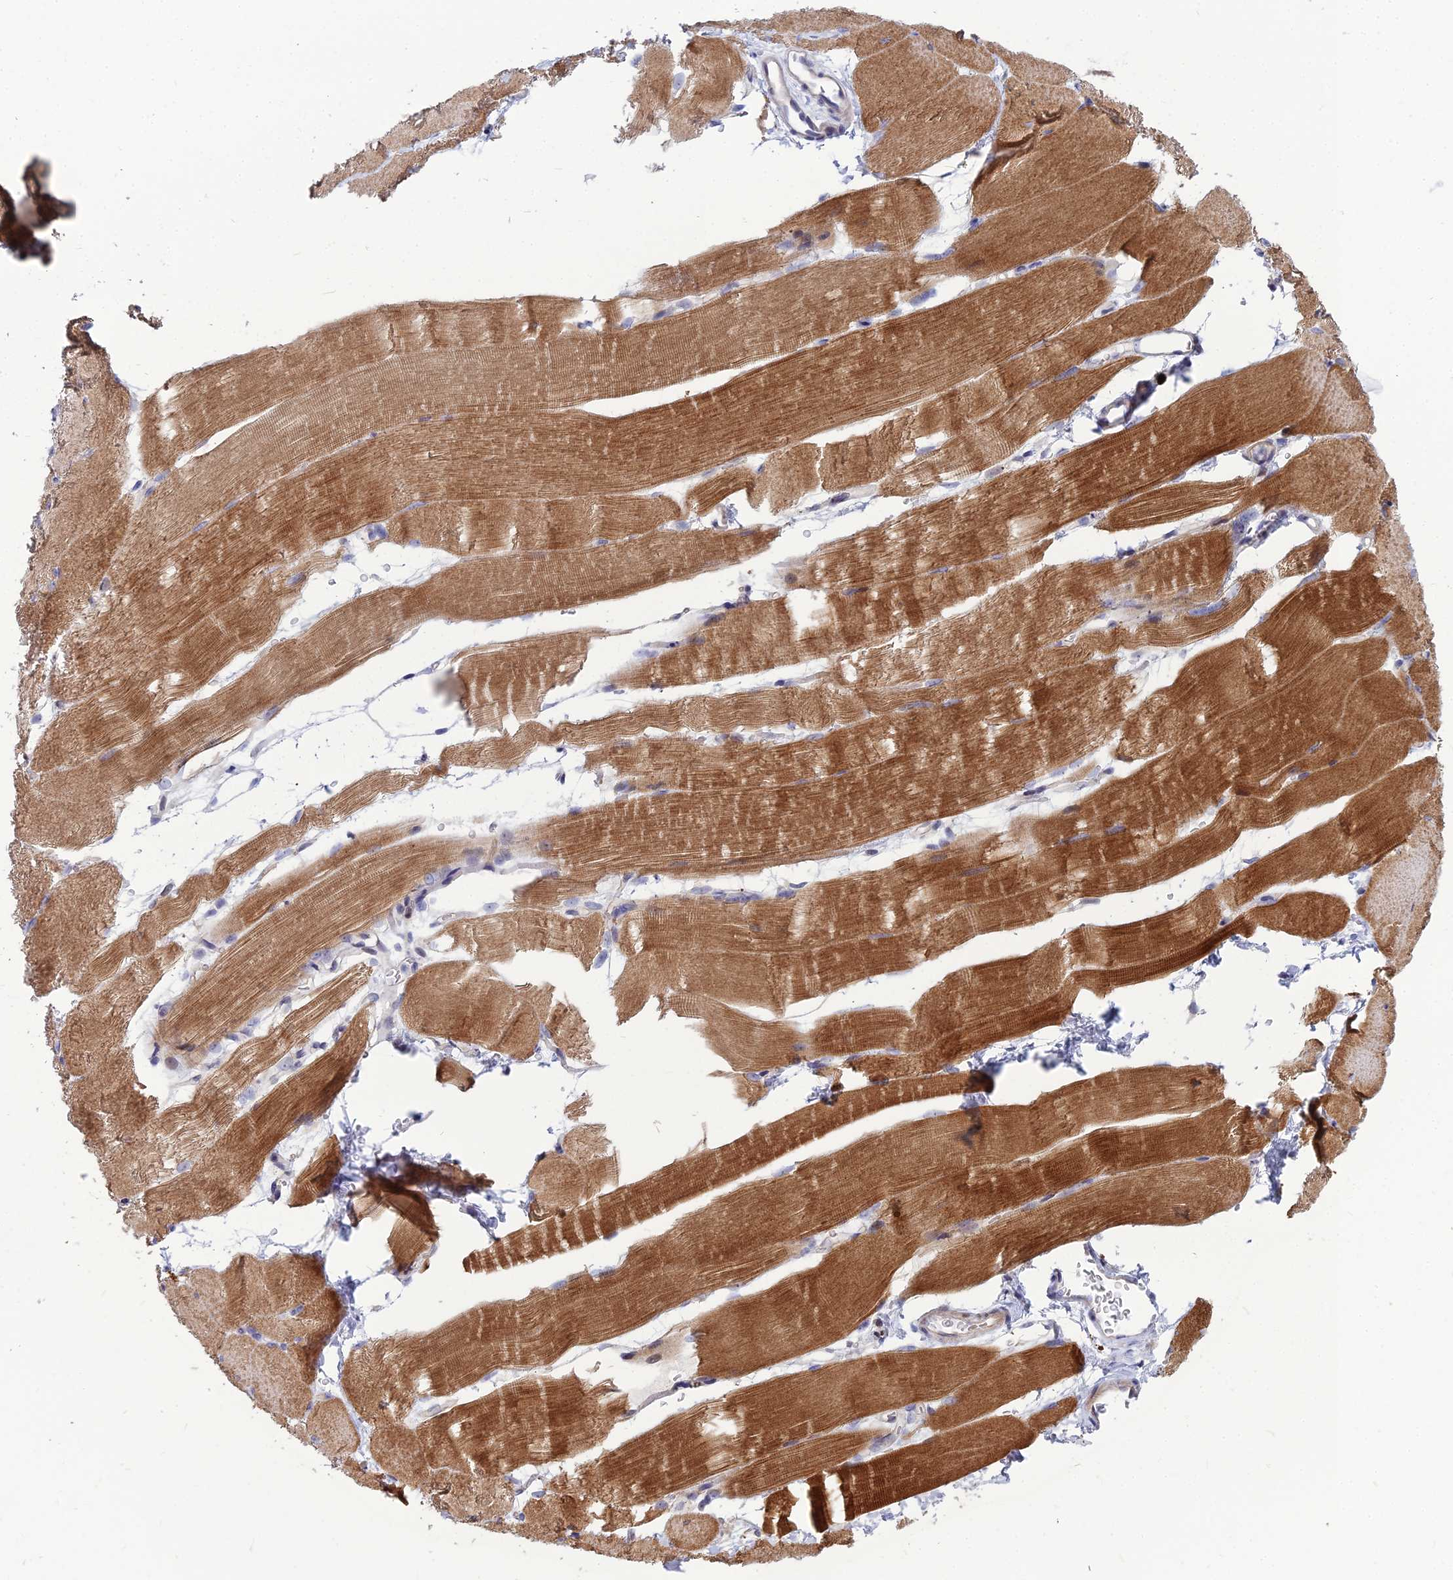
{"staining": {"intensity": "strong", "quantity": "25%-75%", "location": "cytoplasmic/membranous"}, "tissue": "skeletal muscle", "cell_type": "Myocytes", "image_type": "normal", "snomed": [{"axis": "morphology", "description": "Normal tissue, NOS"}, {"axis": "topography", "description": "Skeletal muscle"}, {"axis": "topography", "description": "Parathyroid gland"}], "caption": "Skeletal muscle stained with DAB immunohistochemistry shows high levels of strong cytoplasmic/membranous positivity in about 25%-75% of myocytes. (DAB = brown stain, brightfield microscopy at high magnification).", "gene": "ENSG00000285920", "patient": {"sex": "female", "age": 37}}